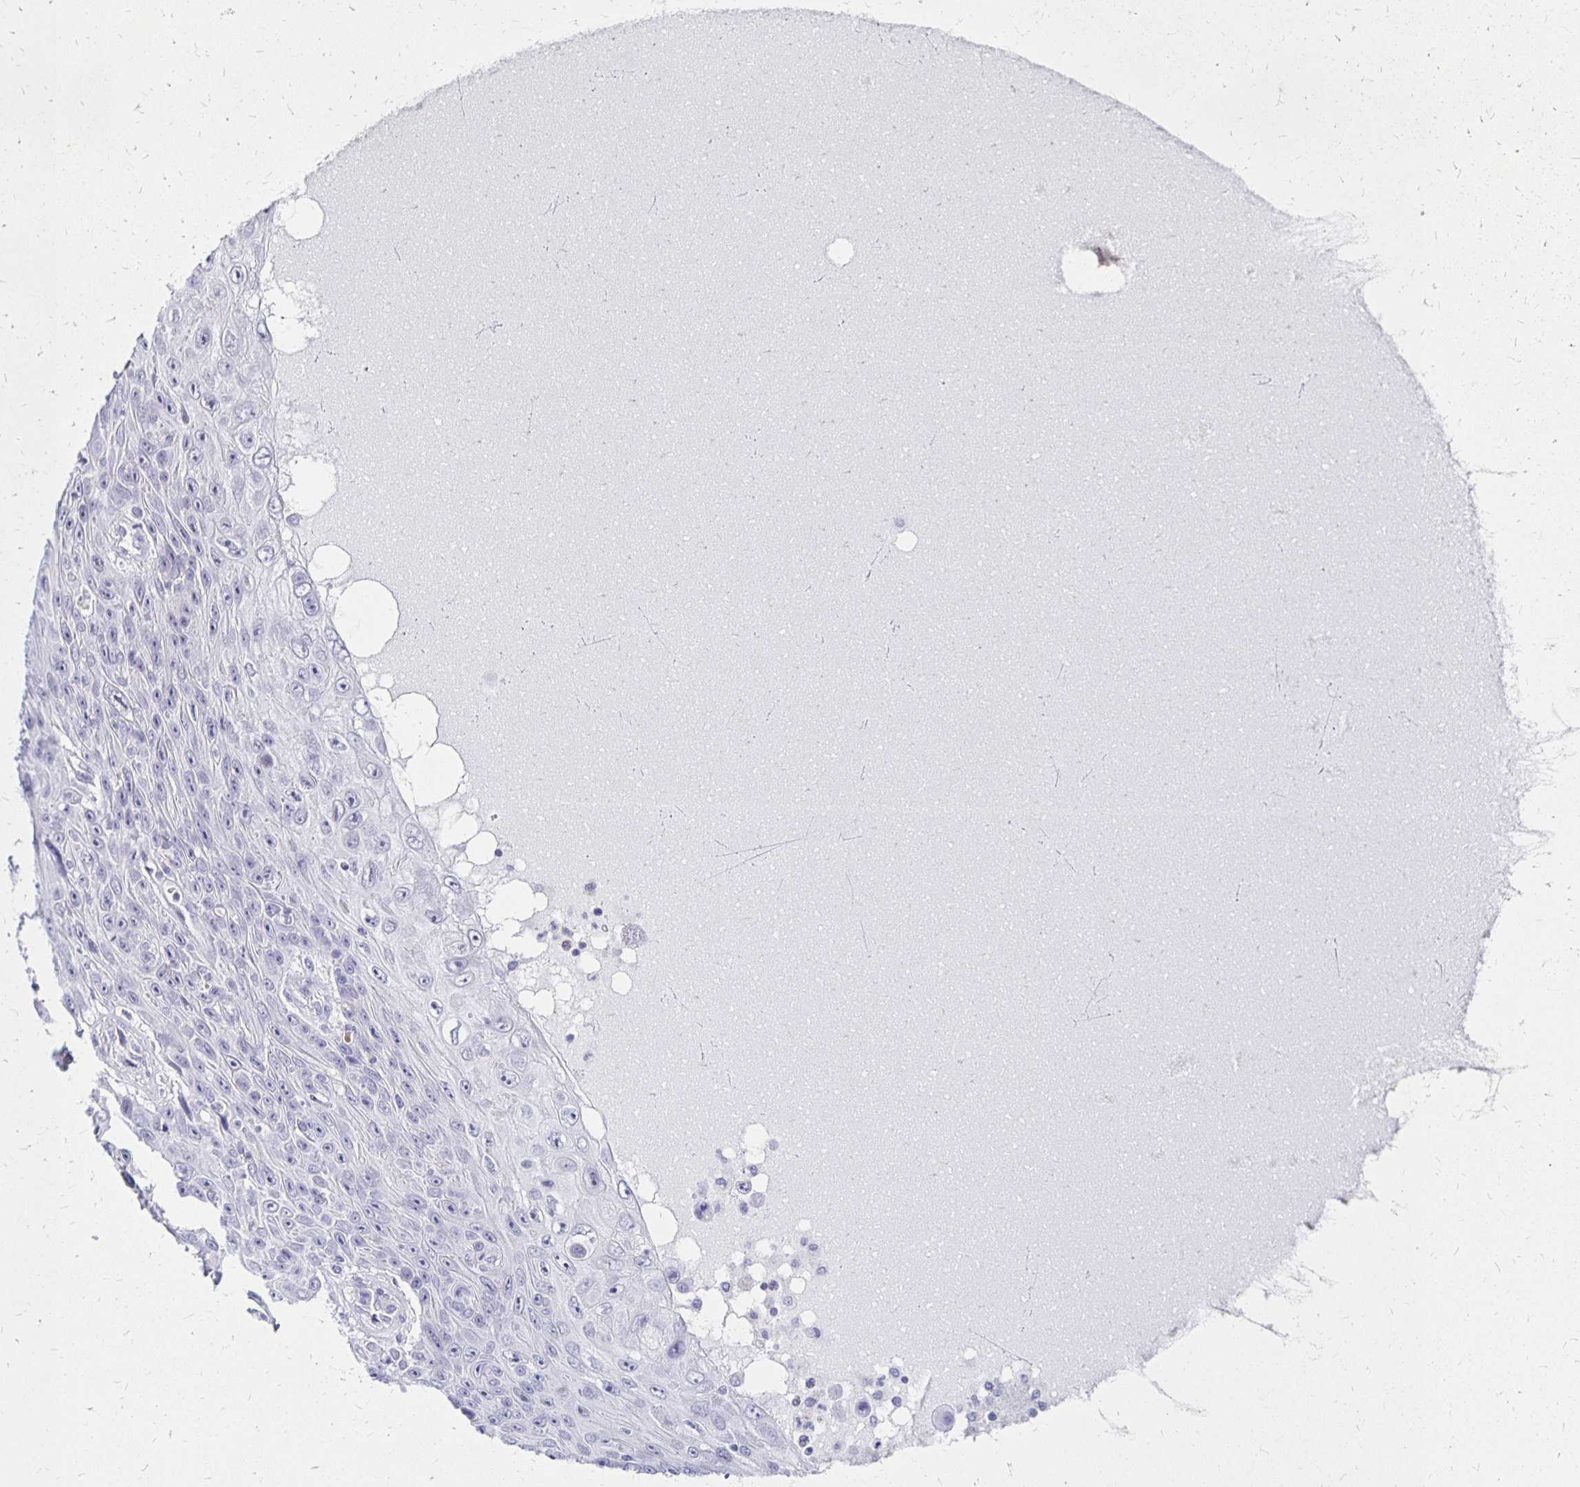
{"staining": {"intensity": "negative", "quantity": "none", "location": "none"}, "tissue": "skin cancer", "cell_type": "Tumor cells", "image_type": "cancer", "snomed": [{"axis": "morphology", "description": "Squamous cell carcinoma, NOS"}, {"axis": "topography", "description": "Skin"}], "caption": "This is a micrograph of immunohistochemistry staining of squamous cell carcinoma (skin), which shows no positivity in tumor cells.", "gene": "SYT2", "patient": {"sex": "male", "age": 82}}